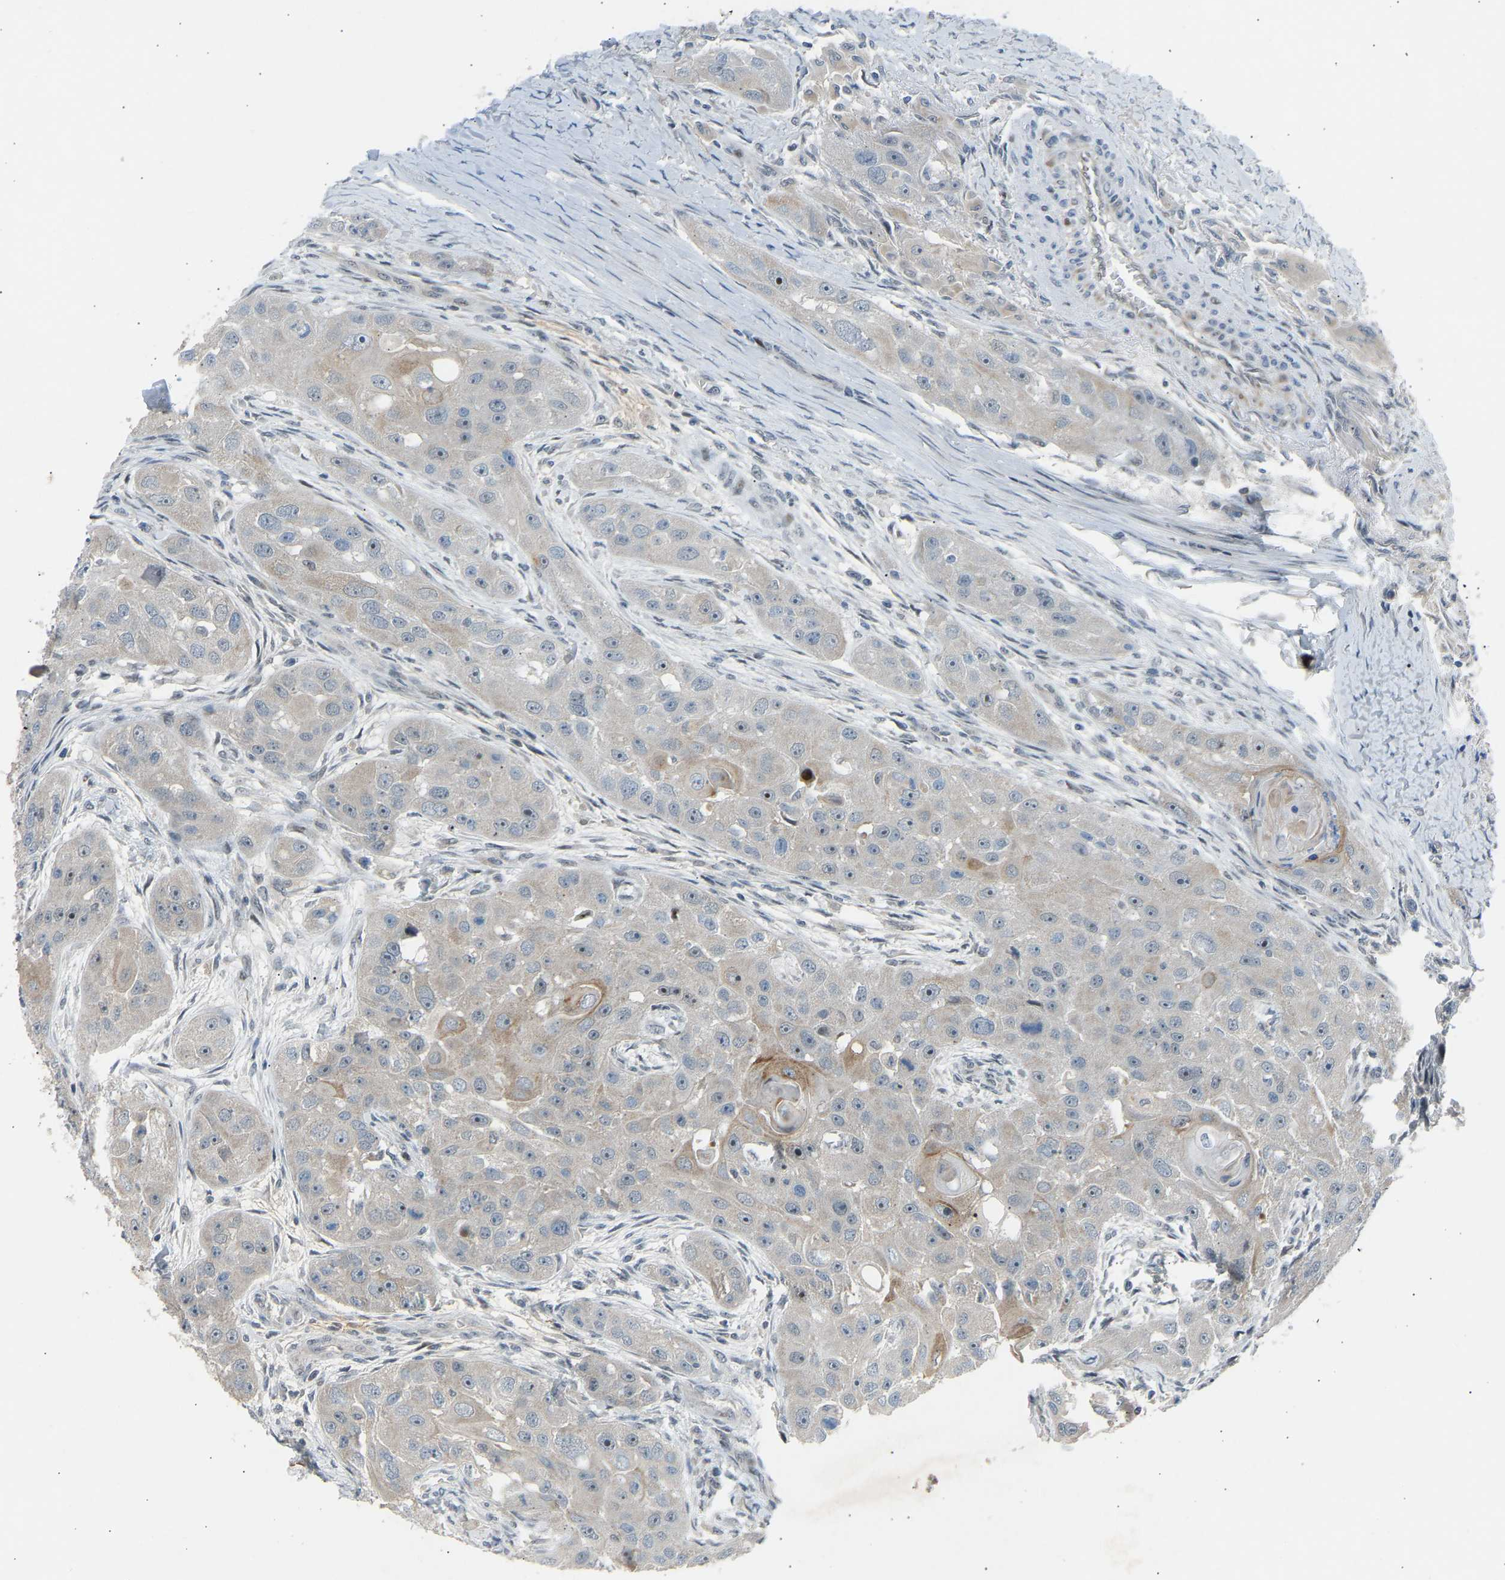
{"staining": {"intensity": "negative", "quantity": "none", "location": "none"}, "tissue": "head and neck cancer", "cell_type": "Tumor cells", "image_type": "cancer", "snomed": [{"axis": "morphology", "description": "Normal tissue, NOS"}, {"axis": "morphology", "description": "Squamous cell carcinoma, NOS"}, {"axis": "topography", "description": "Skeletal muscle"}, {"axis": "topography", "description": "Head-Neck"}], "caption": "Immunohistochemical staining of human head and neck cancer (squamous cell carcinoma) exhibits no significant expression in tumor cells. The staining is performed using DAB brown chromogen with nuclei counter-stained in using hematoxylin.", "gene": "VPS41", "patient": {"sex": "male", "age": 51}}